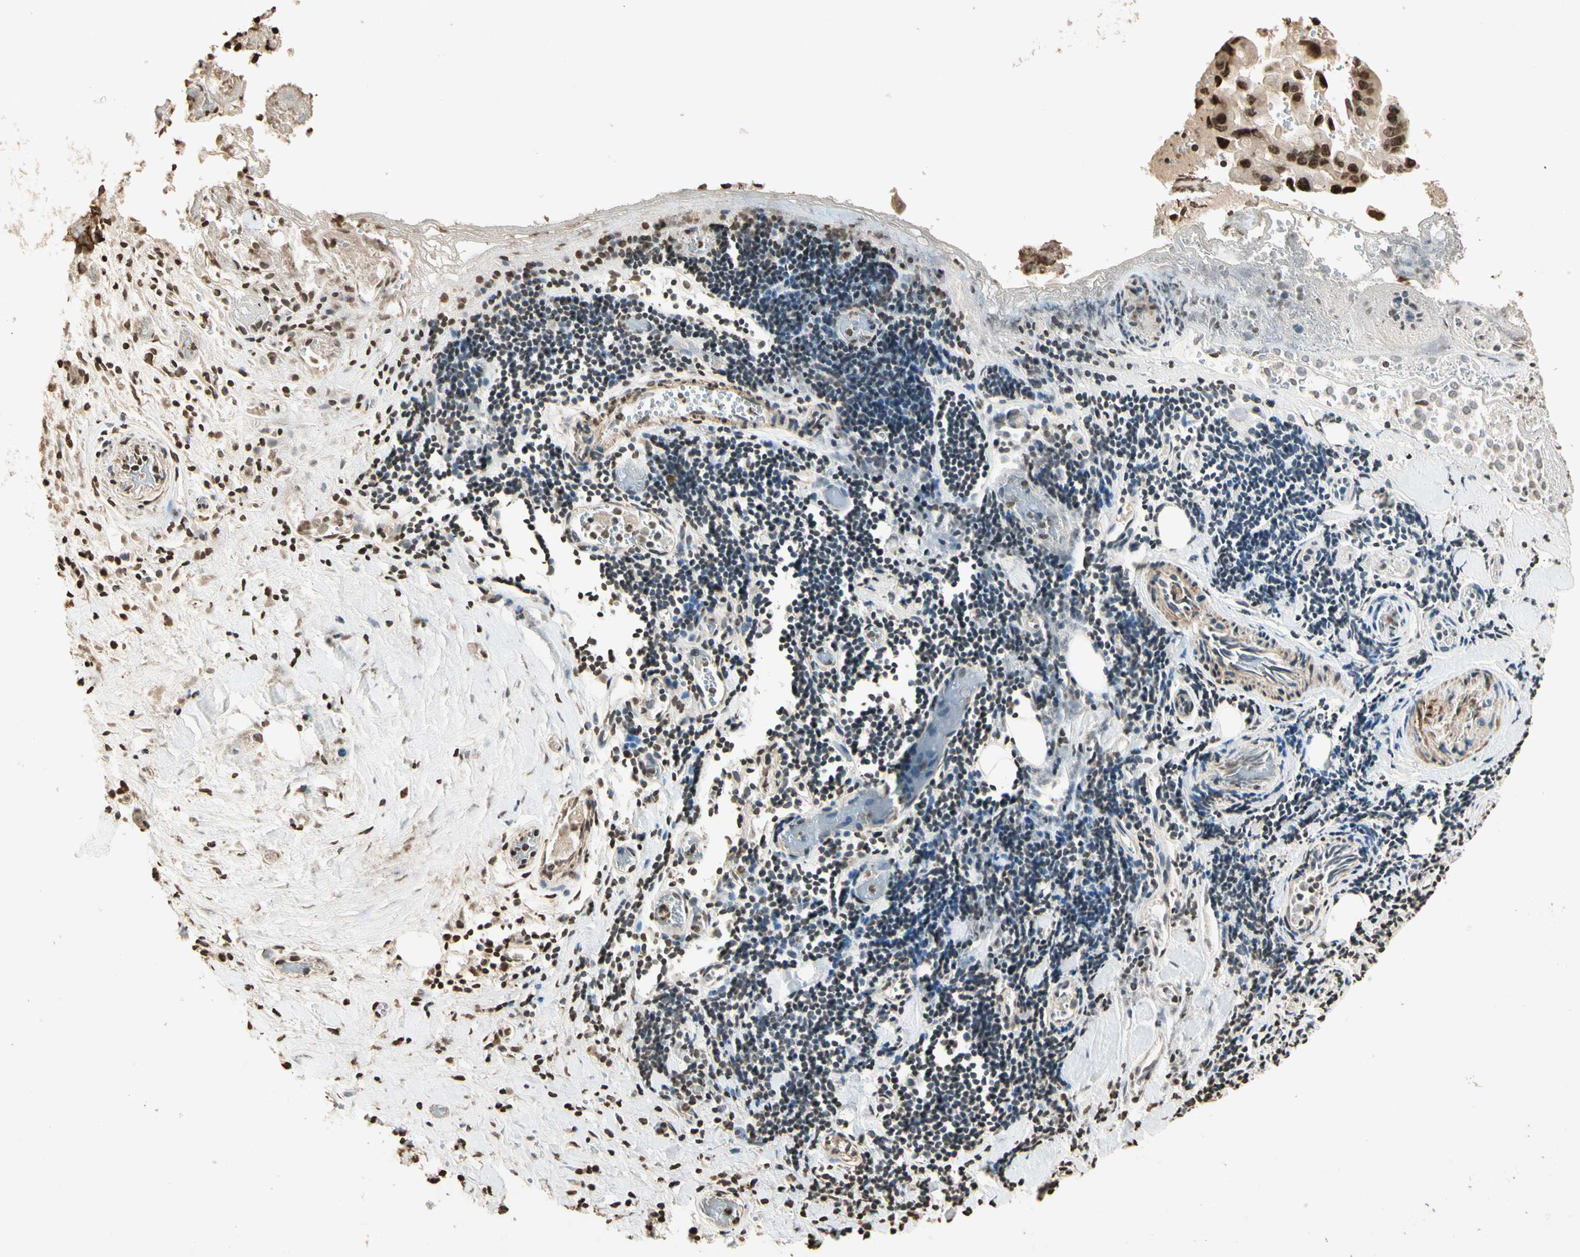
{"staining": {"intensity": "moderate", "quantity": "25%-75%", "location": "cytoplasmic/membranous,nuclear"}, "tissue": "liver cancer", "cell_type": "Tumor cells", "image_type": "cancer", "snomed": [{"axis": "morphology", "description": "Normal tissue, NOS"}, {"axis": "morphology", "description": "Cholangiocarcinoma"}, {"axis": "topography", "description": "Liver"}, {"axis": "topography", "description": "Peripheral nerve tissue"}], "caption": "A histopathology image of liver cancer stained for a protein exhibits moderate cytoplasmic/membranous and nuclear brown staining in tumor cells.", "gene": "TOP1", "patient": {"sex": "male", "age": 50}}